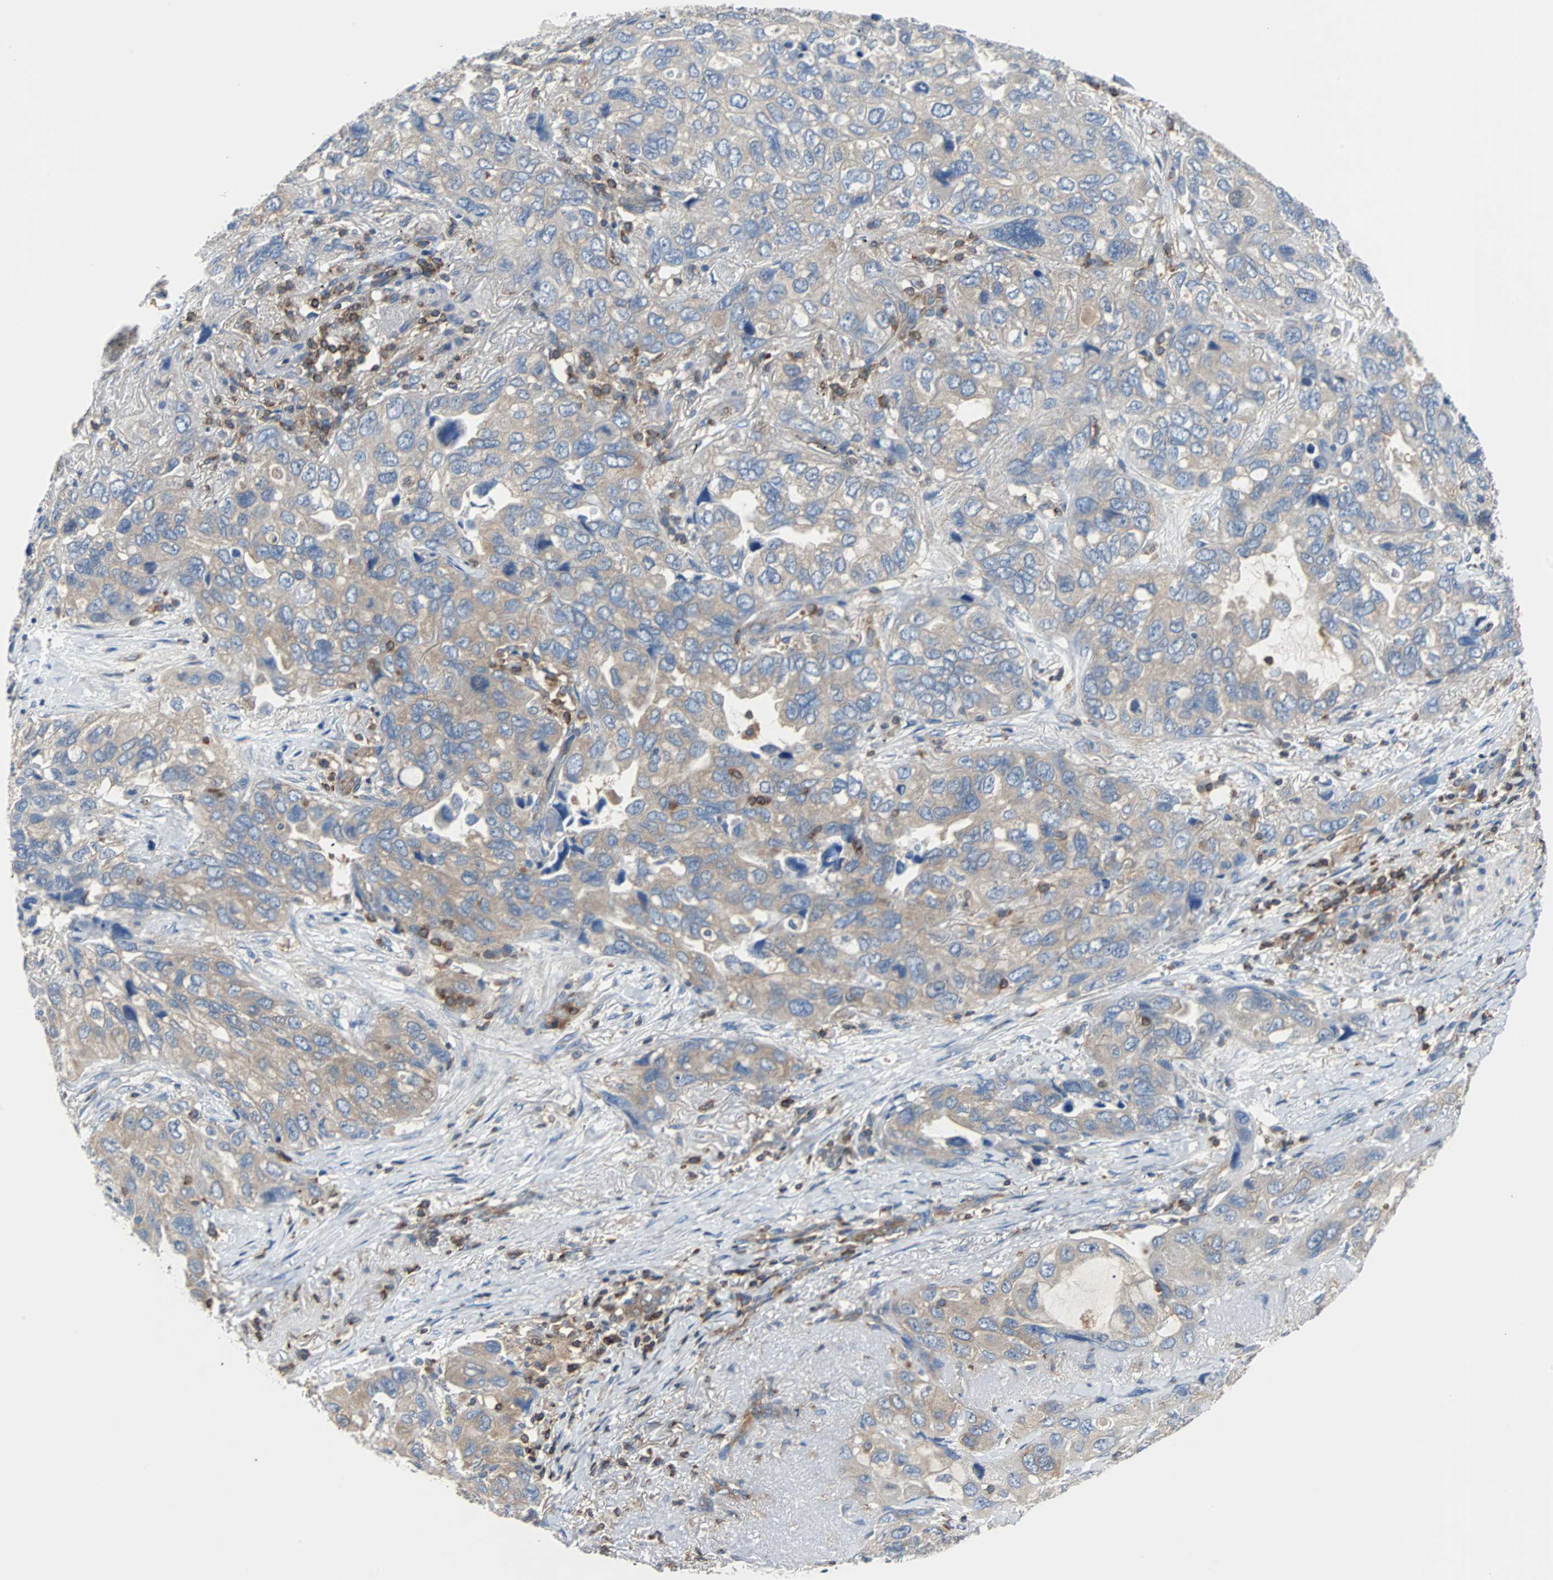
{"staining": {"intensity": "weak", "quantity": "25%-75%", "location": "cytoplasmic/membranous"}, "tissue": "lung cancer", "cell_type": "Tumor cells", "image_type": "cancer", "snomed": [{"axis": "morphology", "description": "Squamous cell carcinoma, NOS"}, {"axis": "topography", "description": "Lung"}], "caption": "There is low levels of weak cytoplasmic/membranous positivity in tumor cells of lung cancer (squamous cell carcinoma), as demonstrated by immunohistochemical staining (brown color).", "gene": "TSC22D4", "patient": {"sex": "female", "age": 73}}